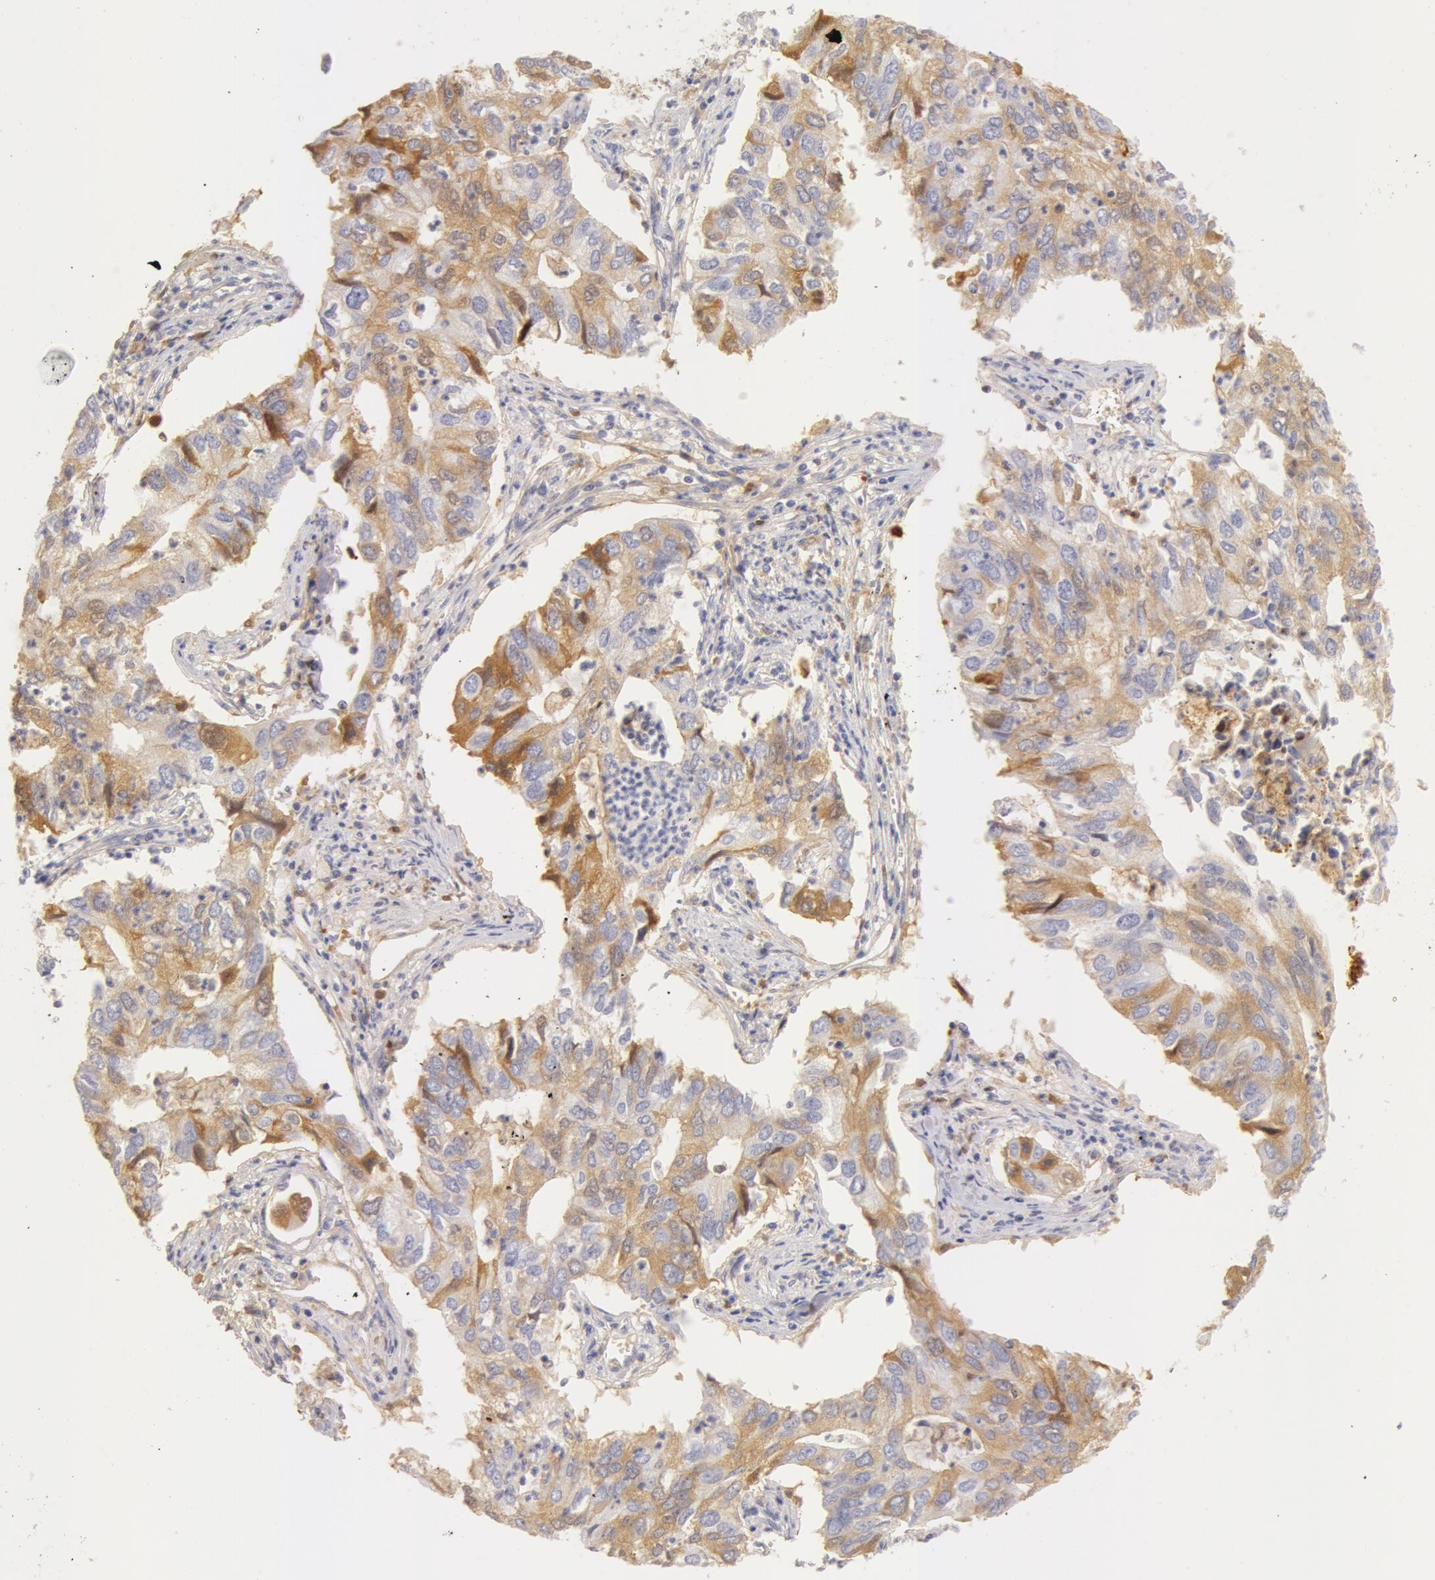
{"staining": {"intensity": "weak", "quantity": "<25%", "location": "cytoplasmic/membranous"}, "tissue": "lung cancer", "cell_type": "Tumor cells", "image_type": "cancer", "snomed": [{"axis": "morphology", "description": "Adenocarcinoma, NOS"}, {"axis": "topography", "description": "Lung"}], "caption": "DAB immunohistochemical staining of lung cancer displays no significant staining in tumor cells.", "gene": "GC", "patient": {"sex": "male", "age": 48}}